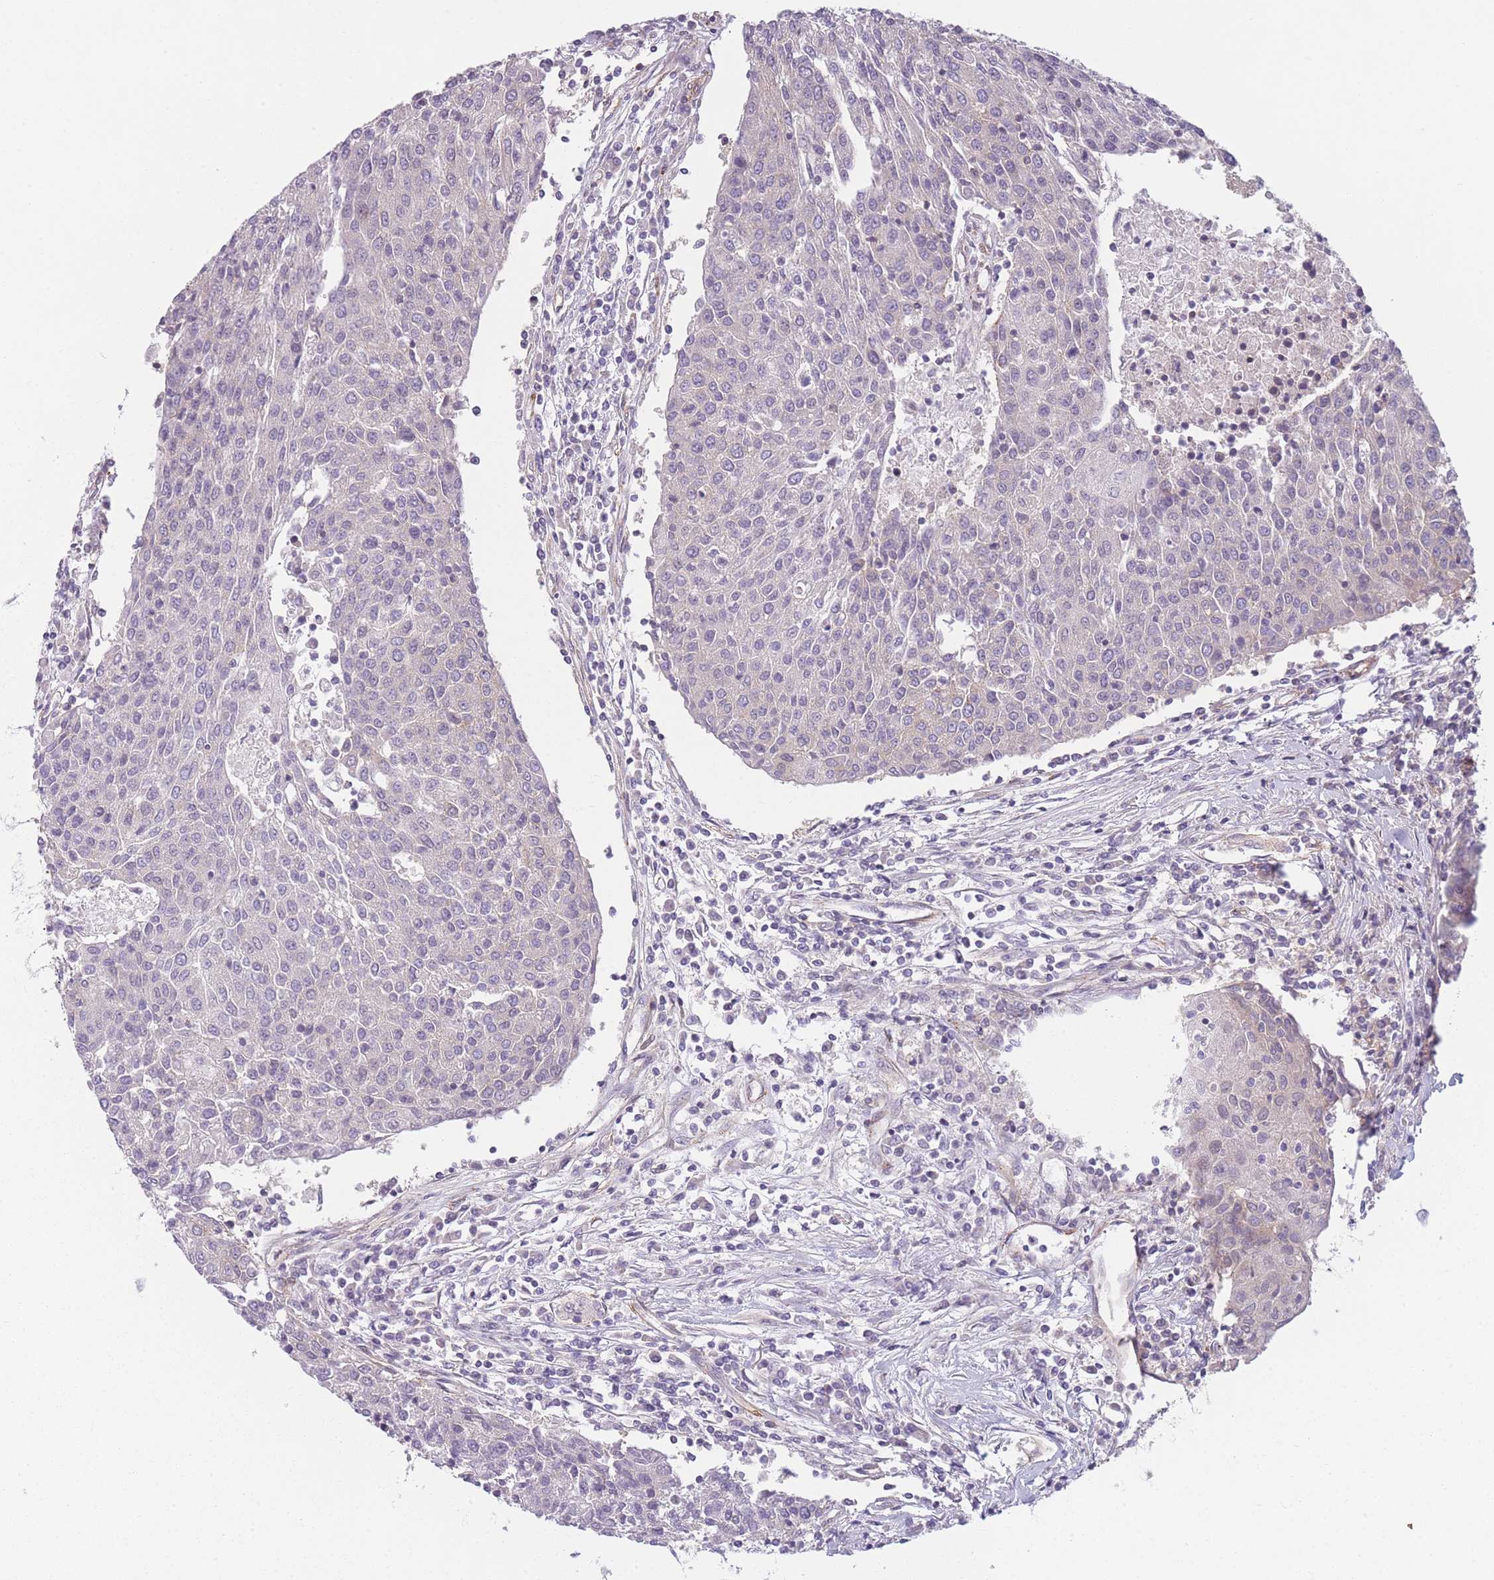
{"staining": {"intensity": "negative", "quantity": "none", "location": "none"}, "tissue": "urothelial cancer", "cell_type": "Tumor cells", "image_type": "cancer", "snomed": [{"axis": "morphology", "description": "Urothelial carcinoma, High grade"}, {"axis": "topography", "description": "Urinary bladder"}], "caption": "Tumor cells show no significant protein staining in urothelial carcinoma (high-grade).", "gene": "SLC7A6", "patient": {"sex": "female", "age": 85}}